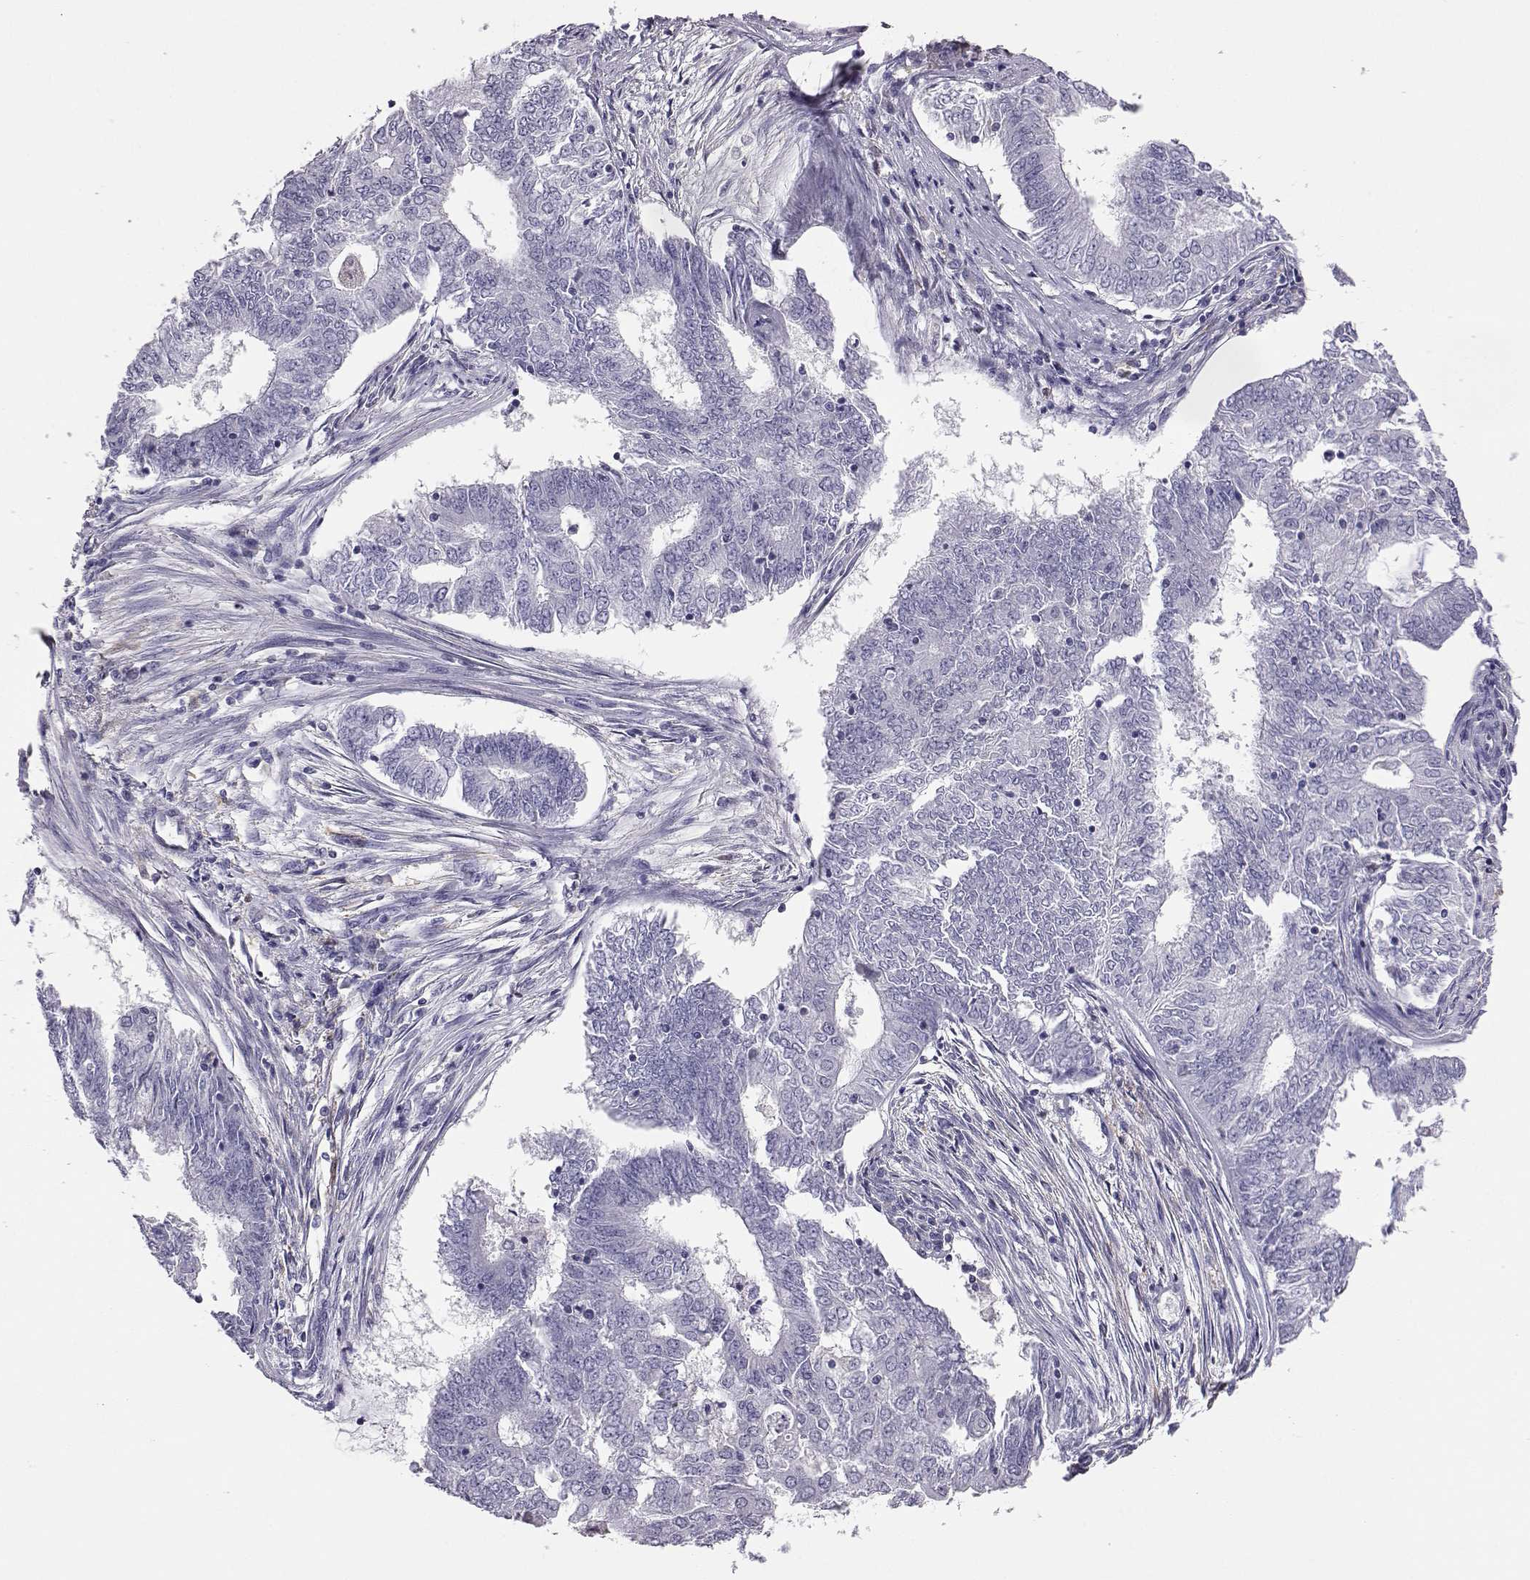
{"staining": {"intensity": "negative", "quantity": "none", "location": "none"}, "tissue": "endometrial cancer", "cell_type": "Tumor cells", "image_type": "cancer", "snomed": [{"axis": "morphology", "description": "Adenocarcinoma, NOS"}, {"axis": "topography", "description": "Endometrium"}], "caption": "The image exhibits no significant staining in tumor cells of endometrial adenocarcinoma.", "gene": "AKR1B1", "patient": {"sex": "female", "age": 62}}